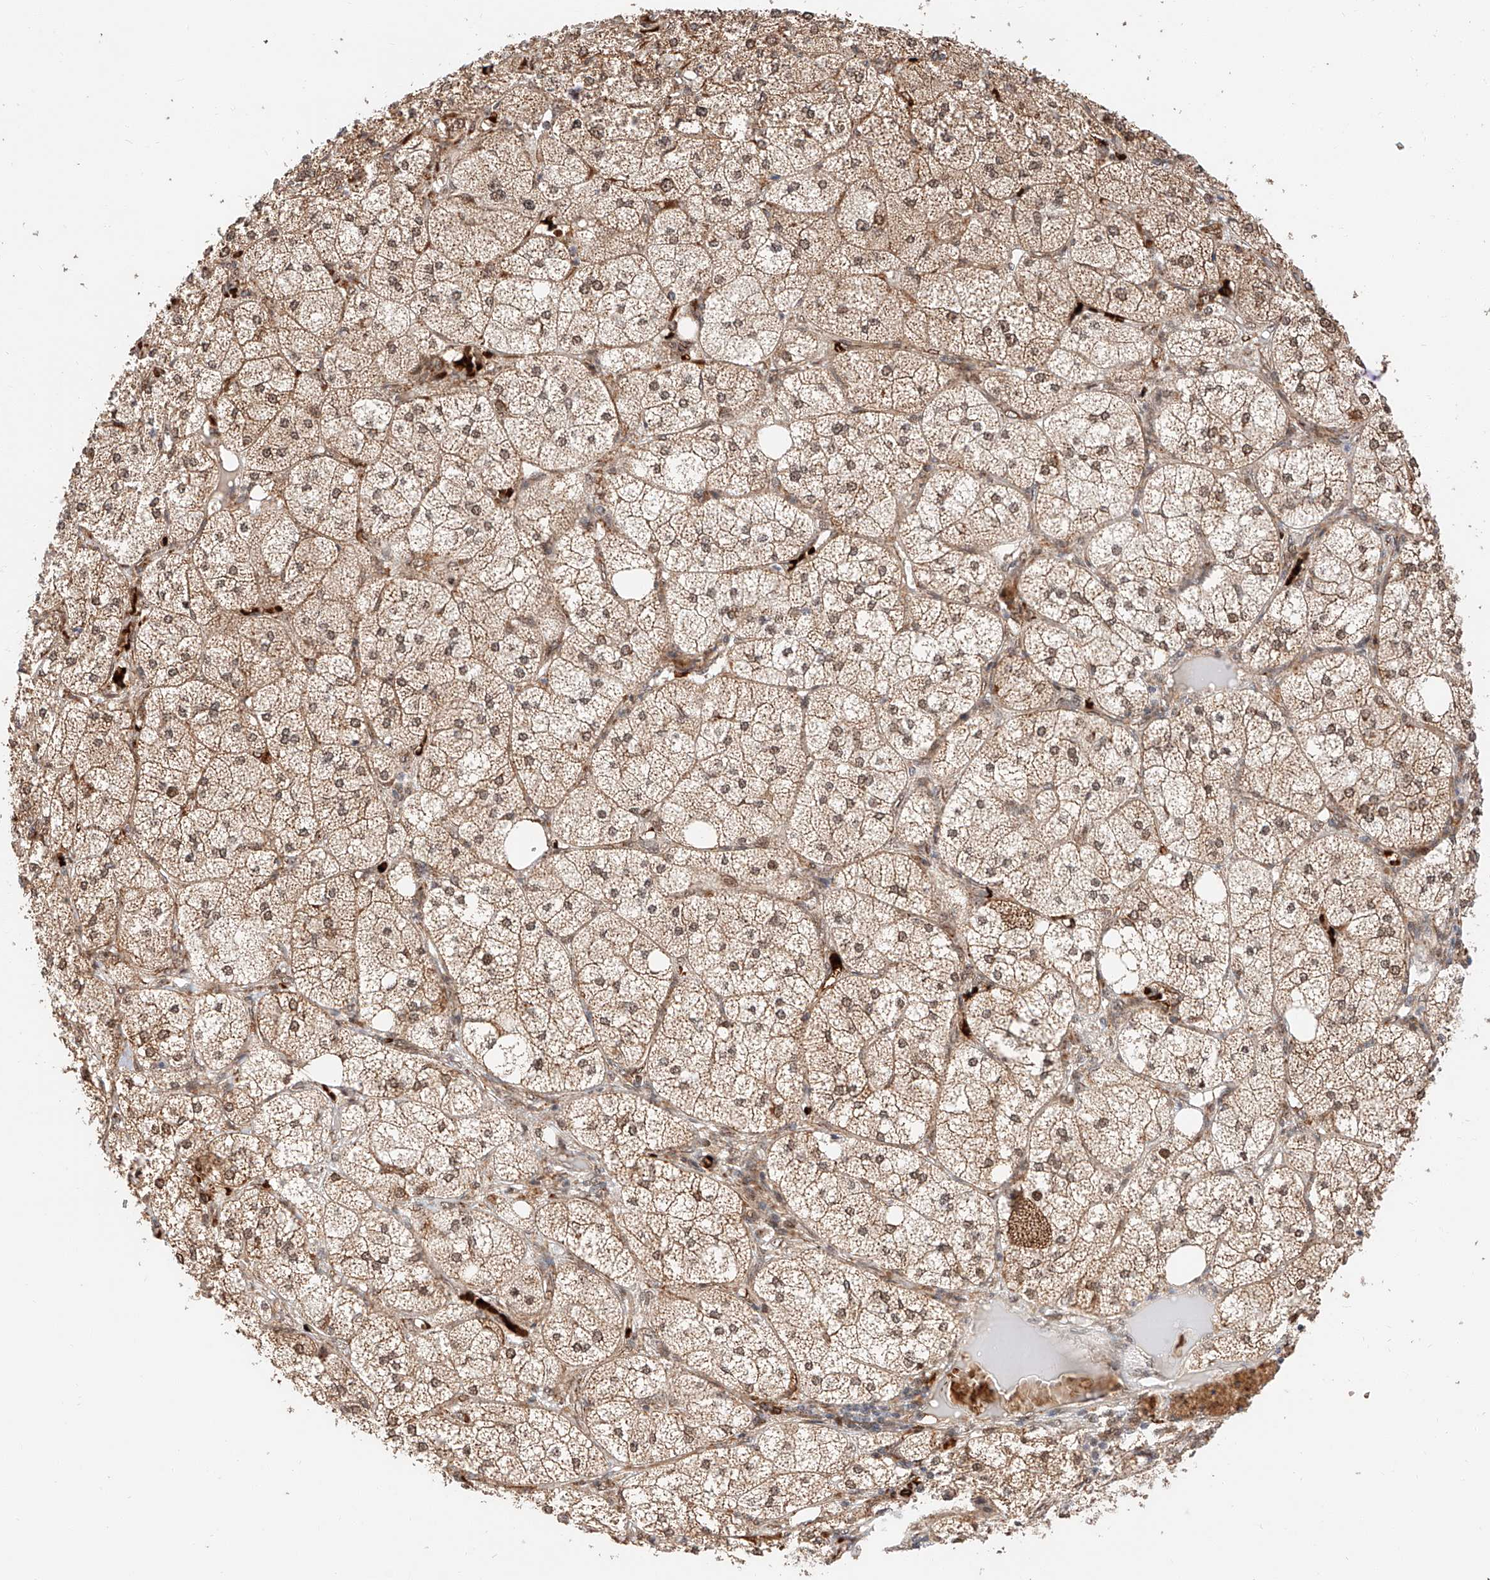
{"staining": {"intensity": "moderate", "quantity": ">75%", "location": "cytoplasmic/membranous,nuclear"}, "tissue": "adrenal gland", "cell_type": "Glandular cells", "image_type": "normal", "snomed": [{"axis": "morphology", "description": "Normal tissue, NOS"}, {"axis": "topography", "description": "Adrenal gland"}], "caption": "Moderate cytoplasmic/membranous,nuclear expression is appreciated in approximately >75% of glandular cells in benign adrenal gland.", "gene": "THTPA", "patient": {"sex": "female", "age": 61}}